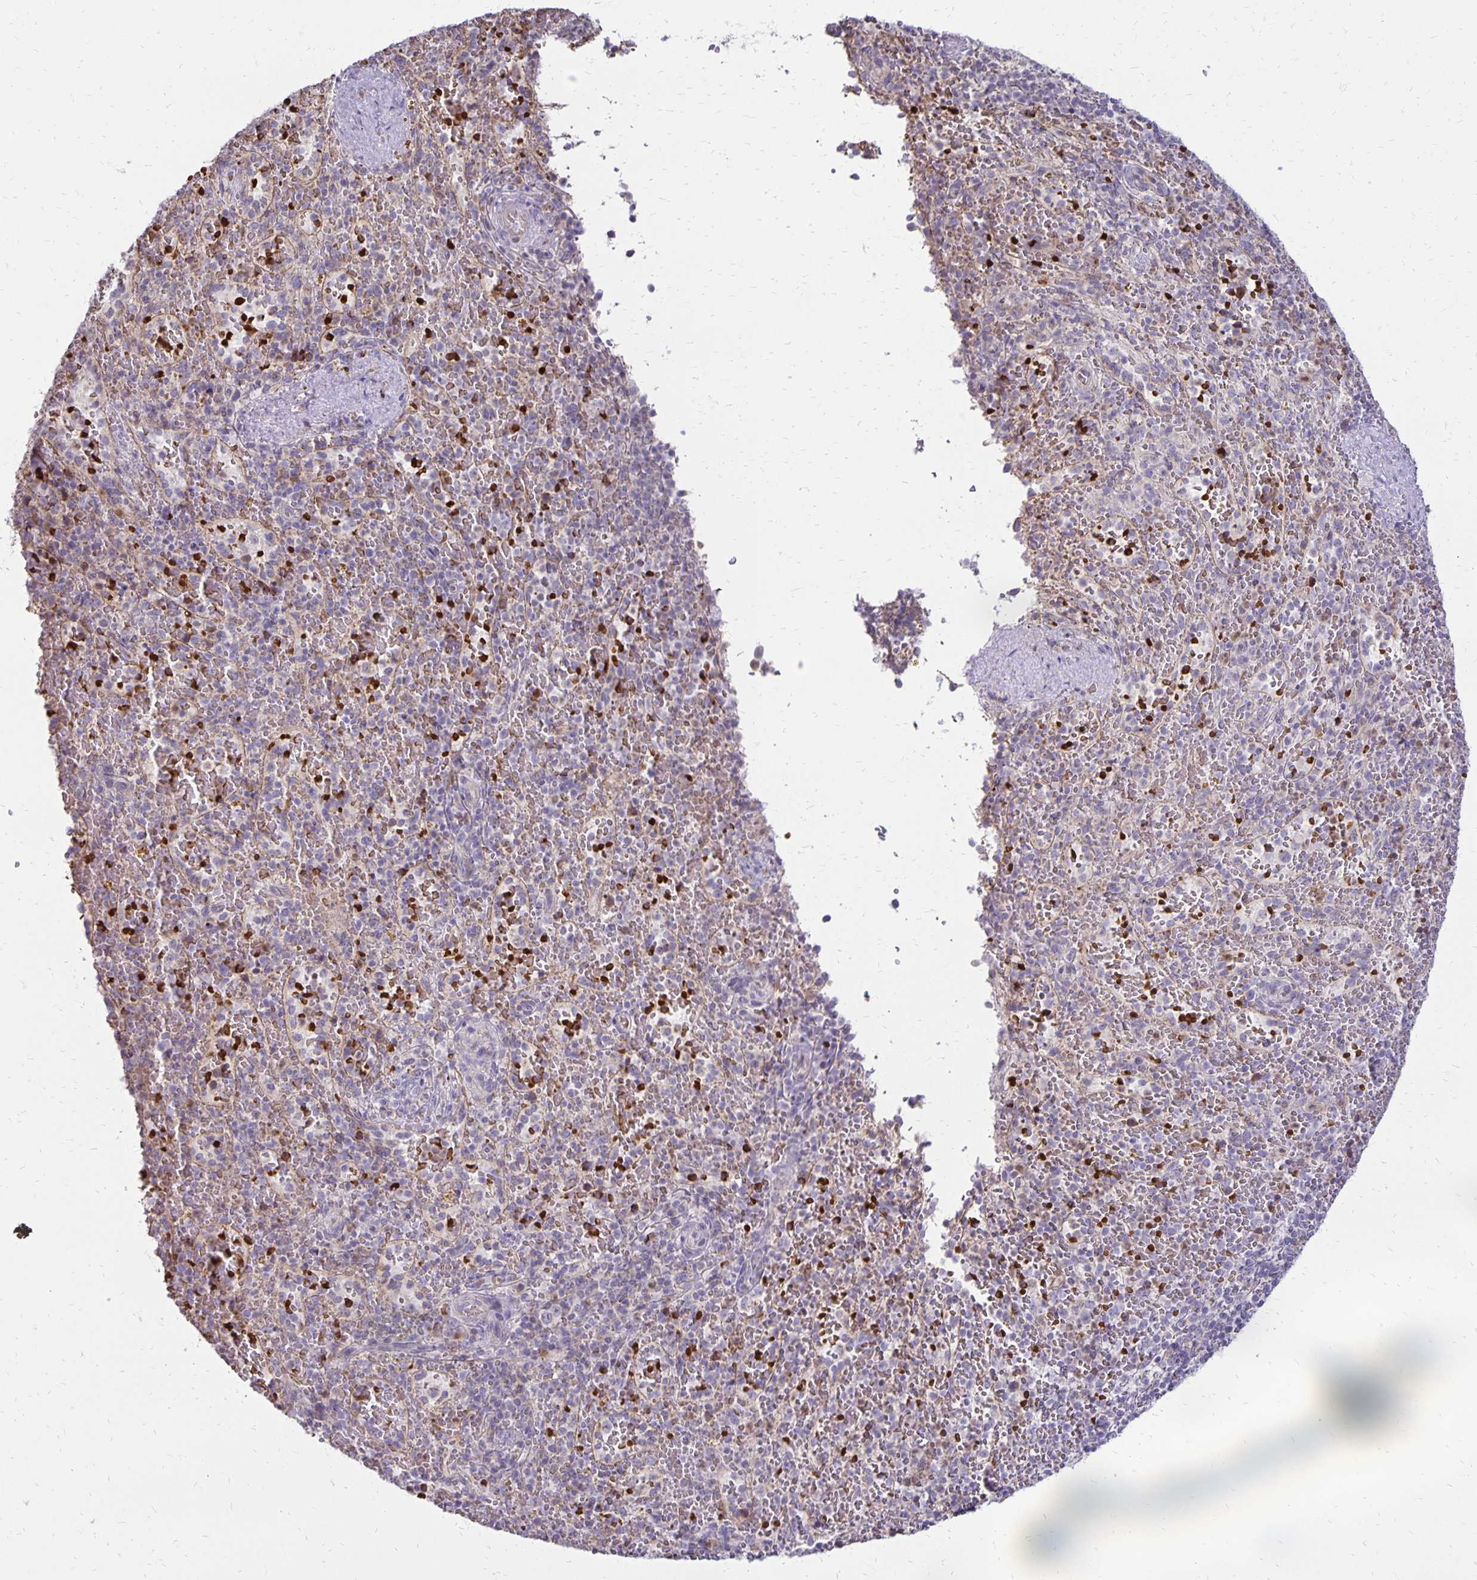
{"staining": {"intensity": "moderate", "quantity": "<25%", "location": "cytoplasmic/membranous"}, "tissue": "spleen", "cell_type": "Cells in red pulp", "image_type": "normal", "snomed": [{"axis": "morphology", "description": "Normal tissue, NOS"}, {"axis": "topography", "description": "Spleen"}], "caption": "Cells in red pulp exhibit moderate cytoplasmic/membranous positivity in approximately <25% of cells in normal spleen. The staining was performed using DAB (3,3'-diaminobenzidine) to visualize the protein expression in brown, while the nuclei were stained in blue with hematoxylin (Magnification: 20x).", "gene": "FN3K", "patient": {"sex": "female", "age": 50}}